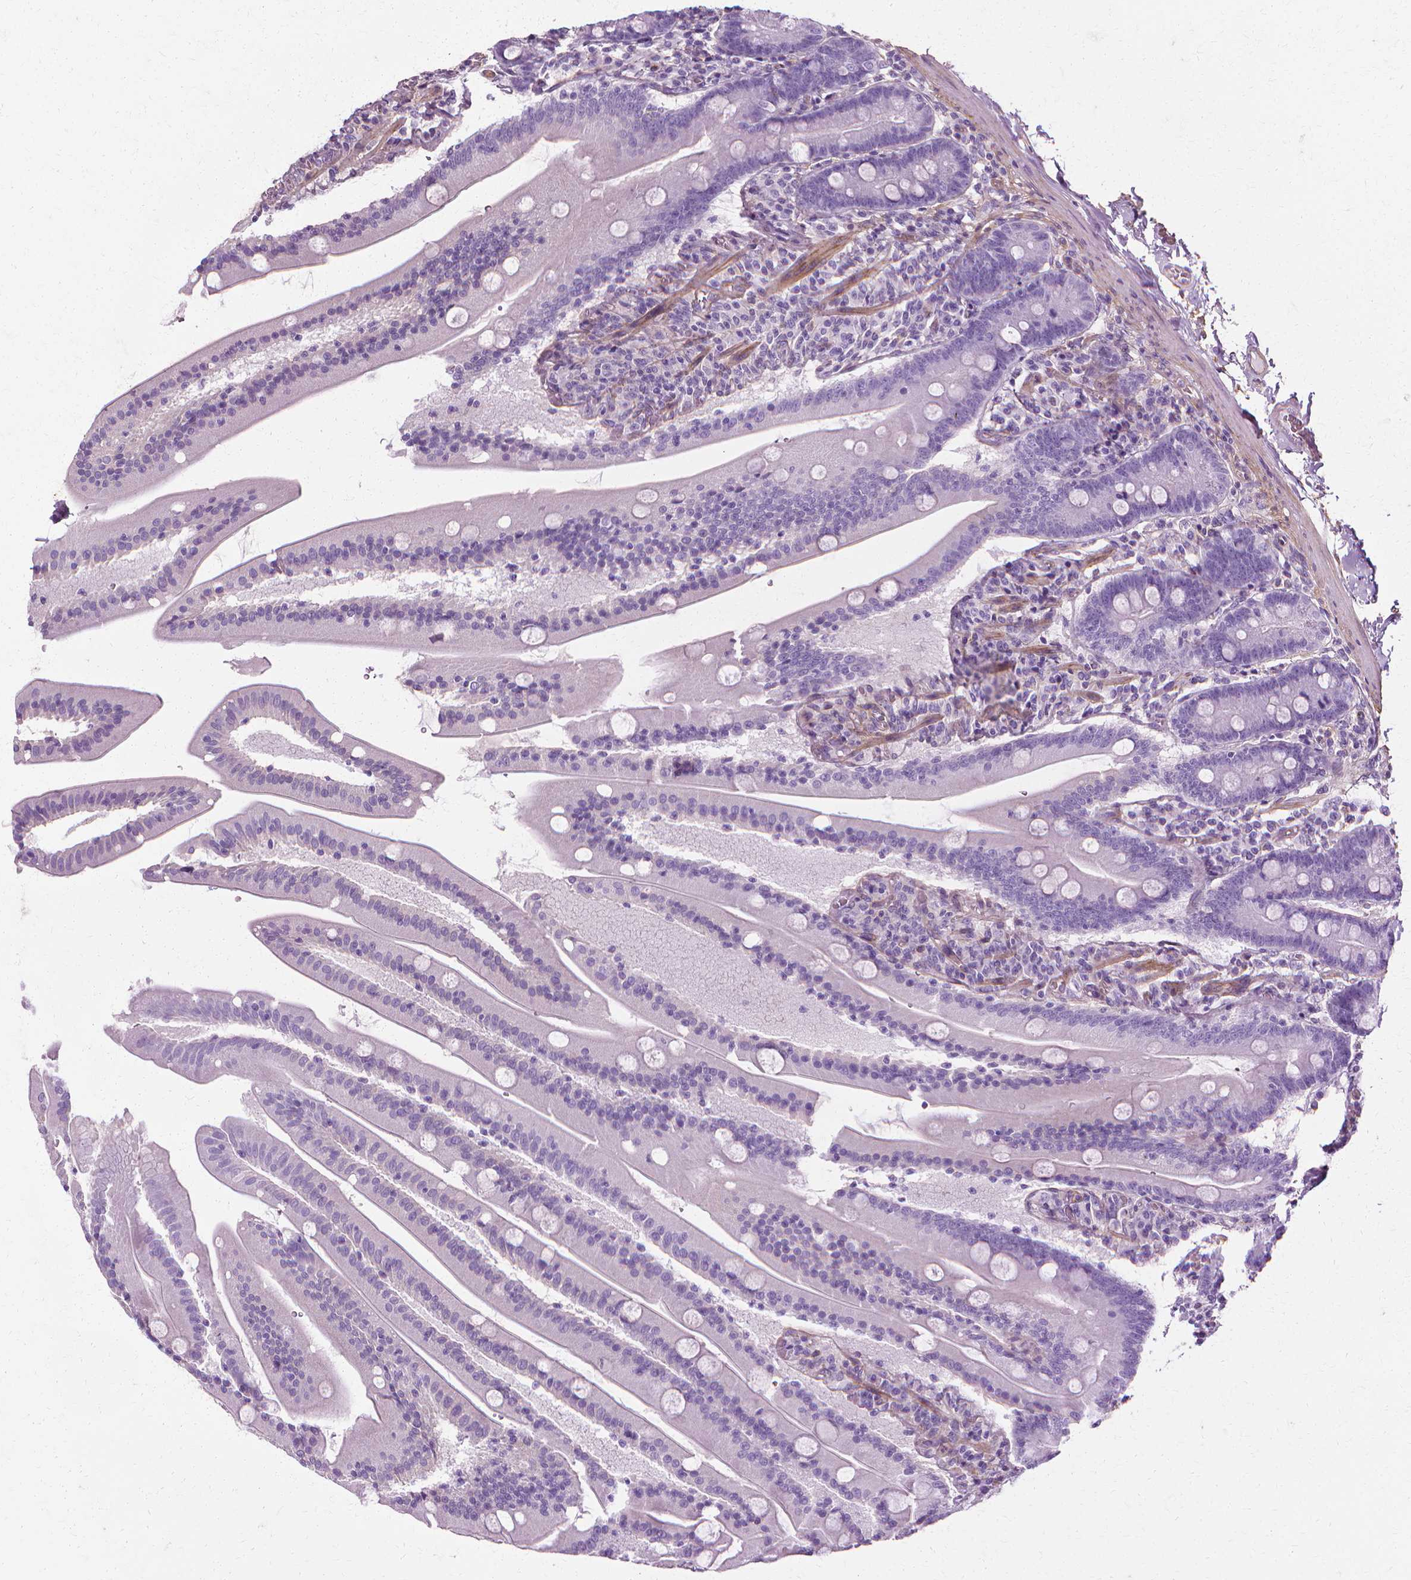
{"staining": {"intensity": "negative", "quantity": "none", "location": "none"}, "tissue": "small intestine", "cell_type": "Glandular cells", "image_type": "normal", "snomed": [{"axis": "morphology", "description": "Normal tissue, NOS"}, {"axis": "topography", "description": "Small intestine"}], "caption": "The immunohistochemistry micrograph has no significant positivity in glandular cells of small intestine. (DAB (3,3'-diaminobenzidine) immunohistochemistry (IHC) with hematoxylin counter stain).", "gene": "CFAP157", "patient": {"sex": "male", "age": 37}}